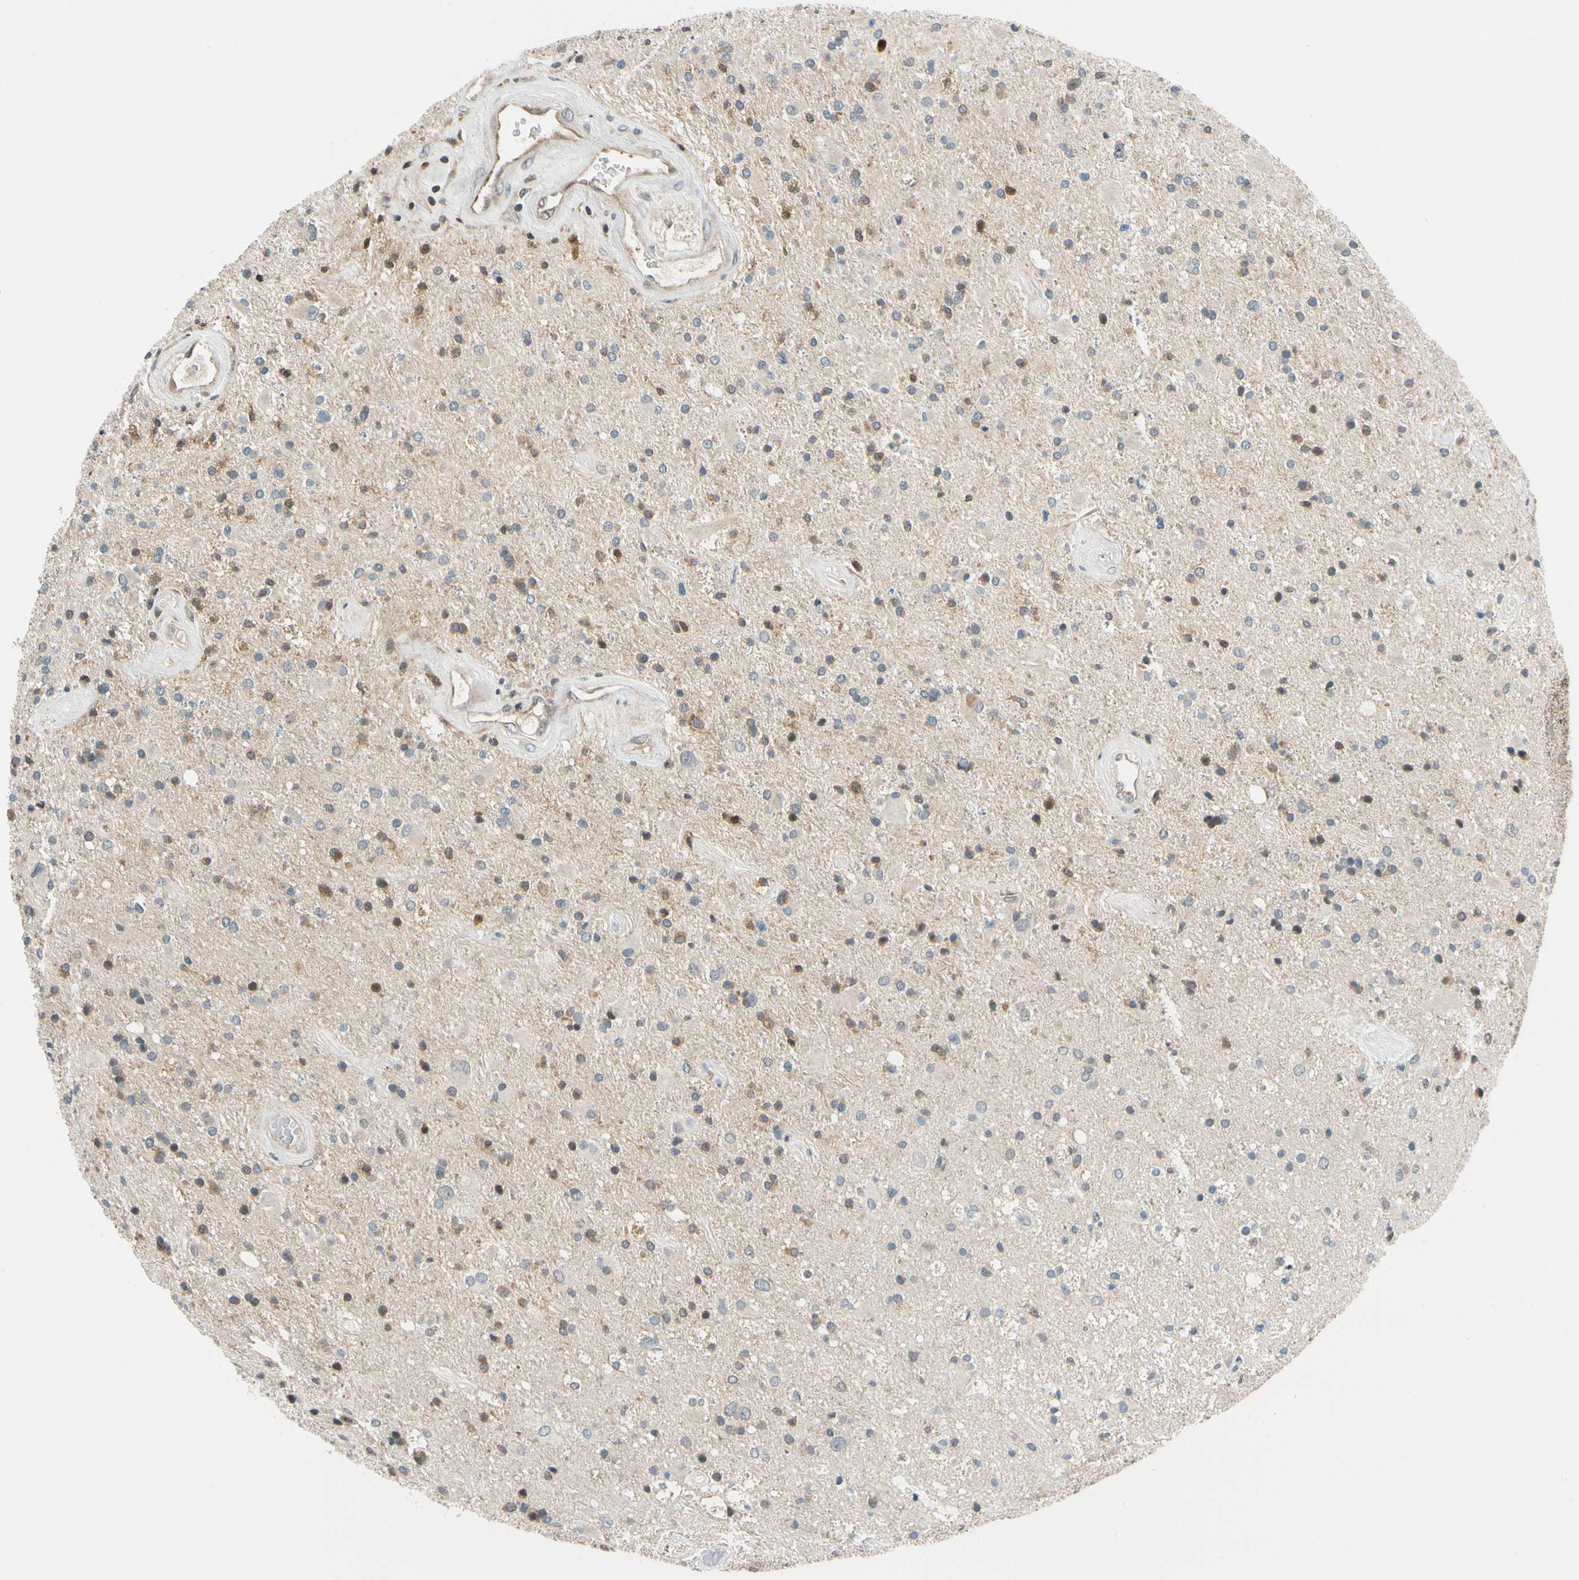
{"staining": {"intensity": "weak", "quantity": "<25%", "location": "cytoplasmic/membranous,nuclear"}, "tissue": "glioma", "cell_type": "Tumor cells", "image_type": "cancer", "snomed": [{"axis": "morphology", "description": "Glioma, malignant, Low grade"}, {"axis": "topography", "description": "Brain"}], "caption": "Low-grade glioma (malignant) stained for a protein using immunohistochemistry reveals no staining tumor cells.", "gene": "MAPK9", "patient": {"sex": "male", "age": 58}}